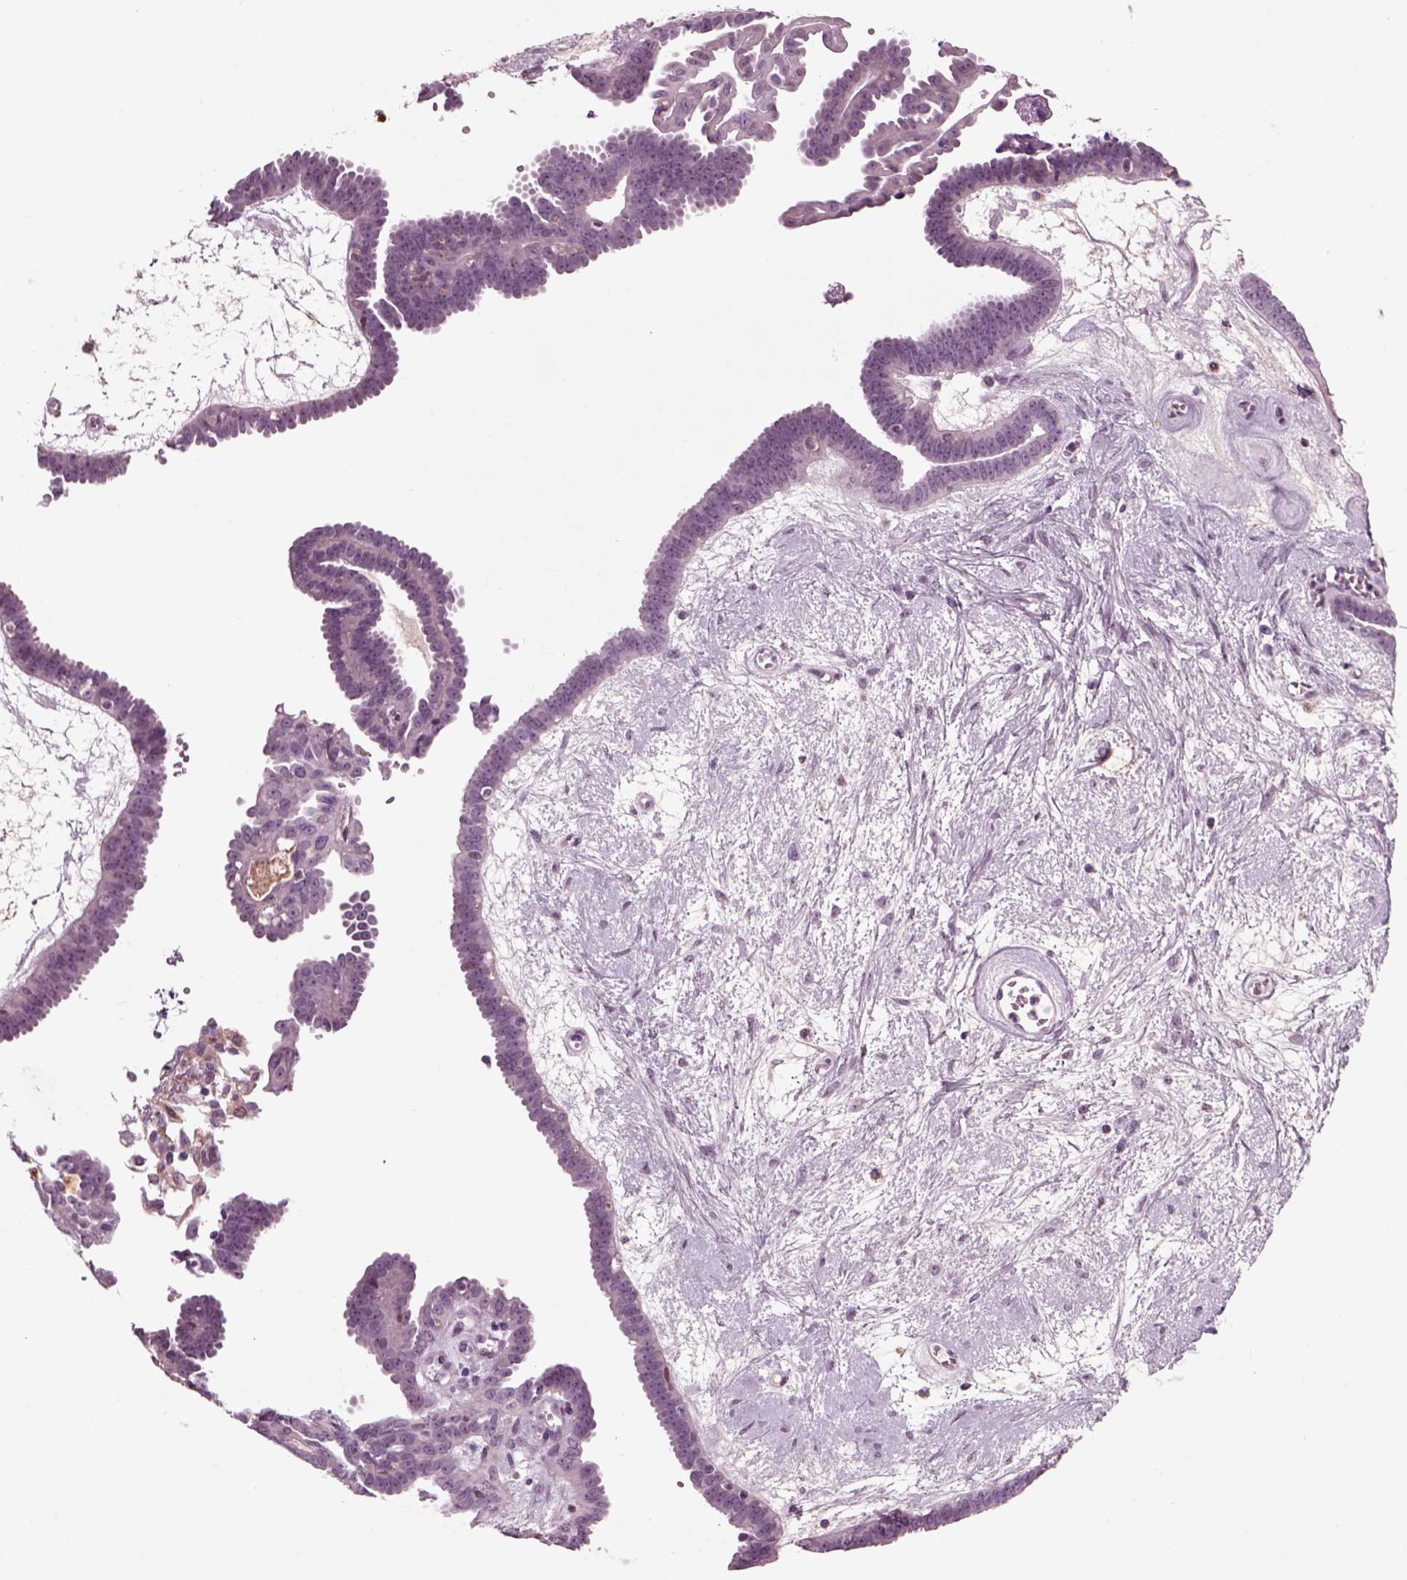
{"staining": {"intensity": "negative", "quantity": "none", "location": "none"}, "tissue": "ovarian cancer", "cell_type": "Tumor cells", "image_type": "cancer", "snomed": [{"axis": "morphology", "description": "Cystadenocarcinoma, serous, NOS"}, {"axis": "topography", "description": "Ovary"}], "caption": "A micrograph of ovarian cancer stained for a protein shows no brown staining in tumor cells.", "gene": "CHGB", "patient": {"sex": "female", "age": 71}}